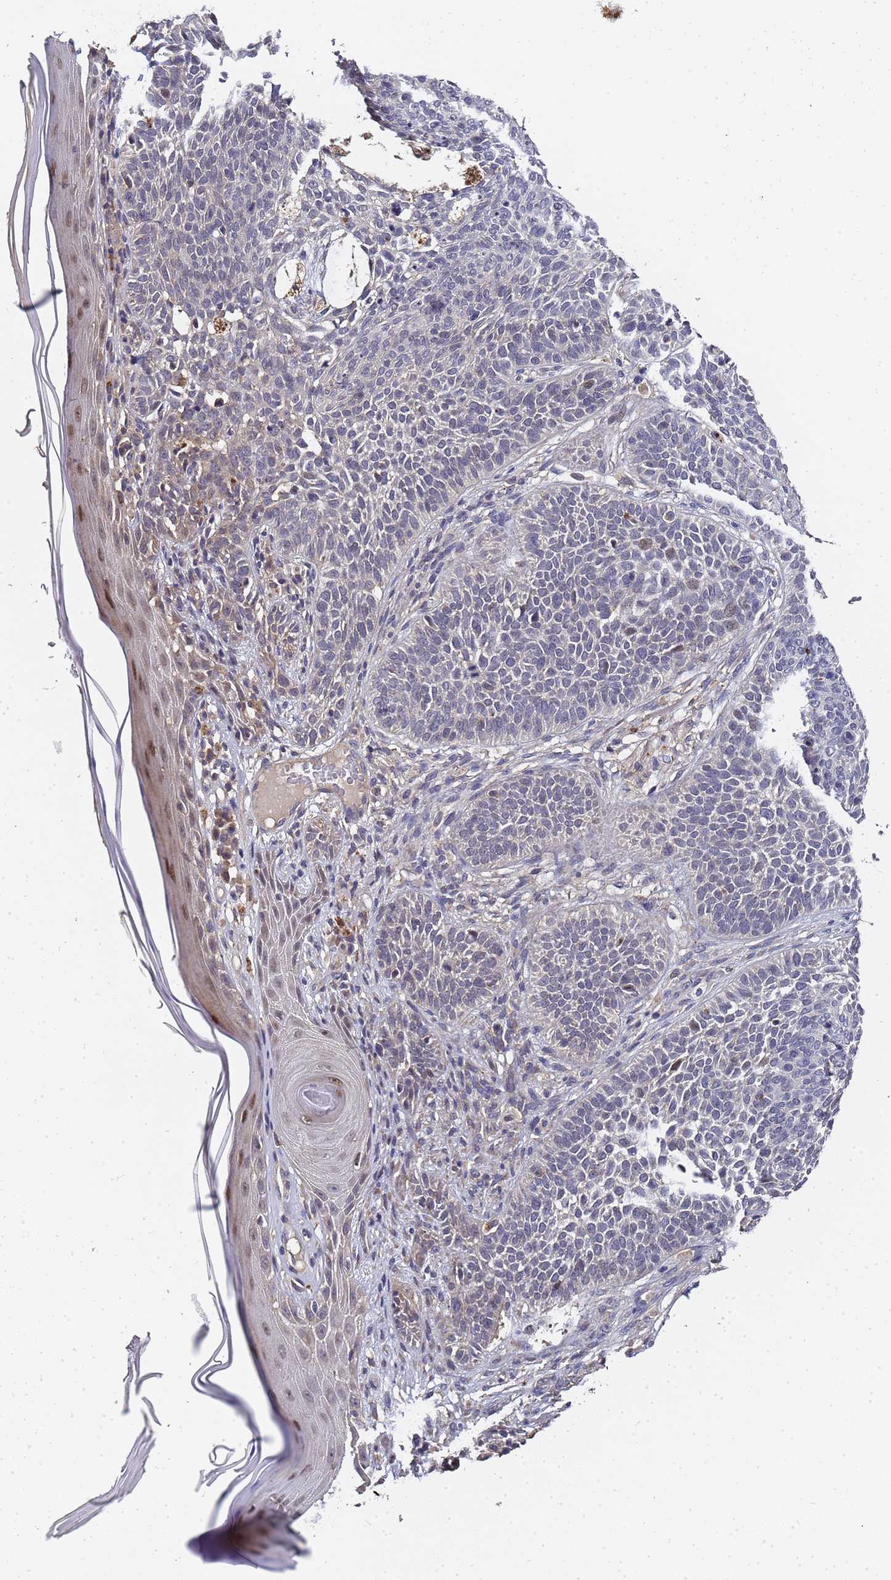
{"staining": {"intensity": "negative", "quantity": "none", "location": "none"}, "tissue": "skin cancer", "cell_type": "Tumor cells", "image_type": "cancer", "snomed": [{"axis": "morphology", "description": "Basal cell carcinoma"}, {"axis": "topography", "description": "Skin"}], "caption": "Immunohistochemistry (IHC) of human skin basal cell carcinoma reveals no positivity in tumor cells.", "gene": "LGI4", "patient": {"sex": "male", "age": 85}}